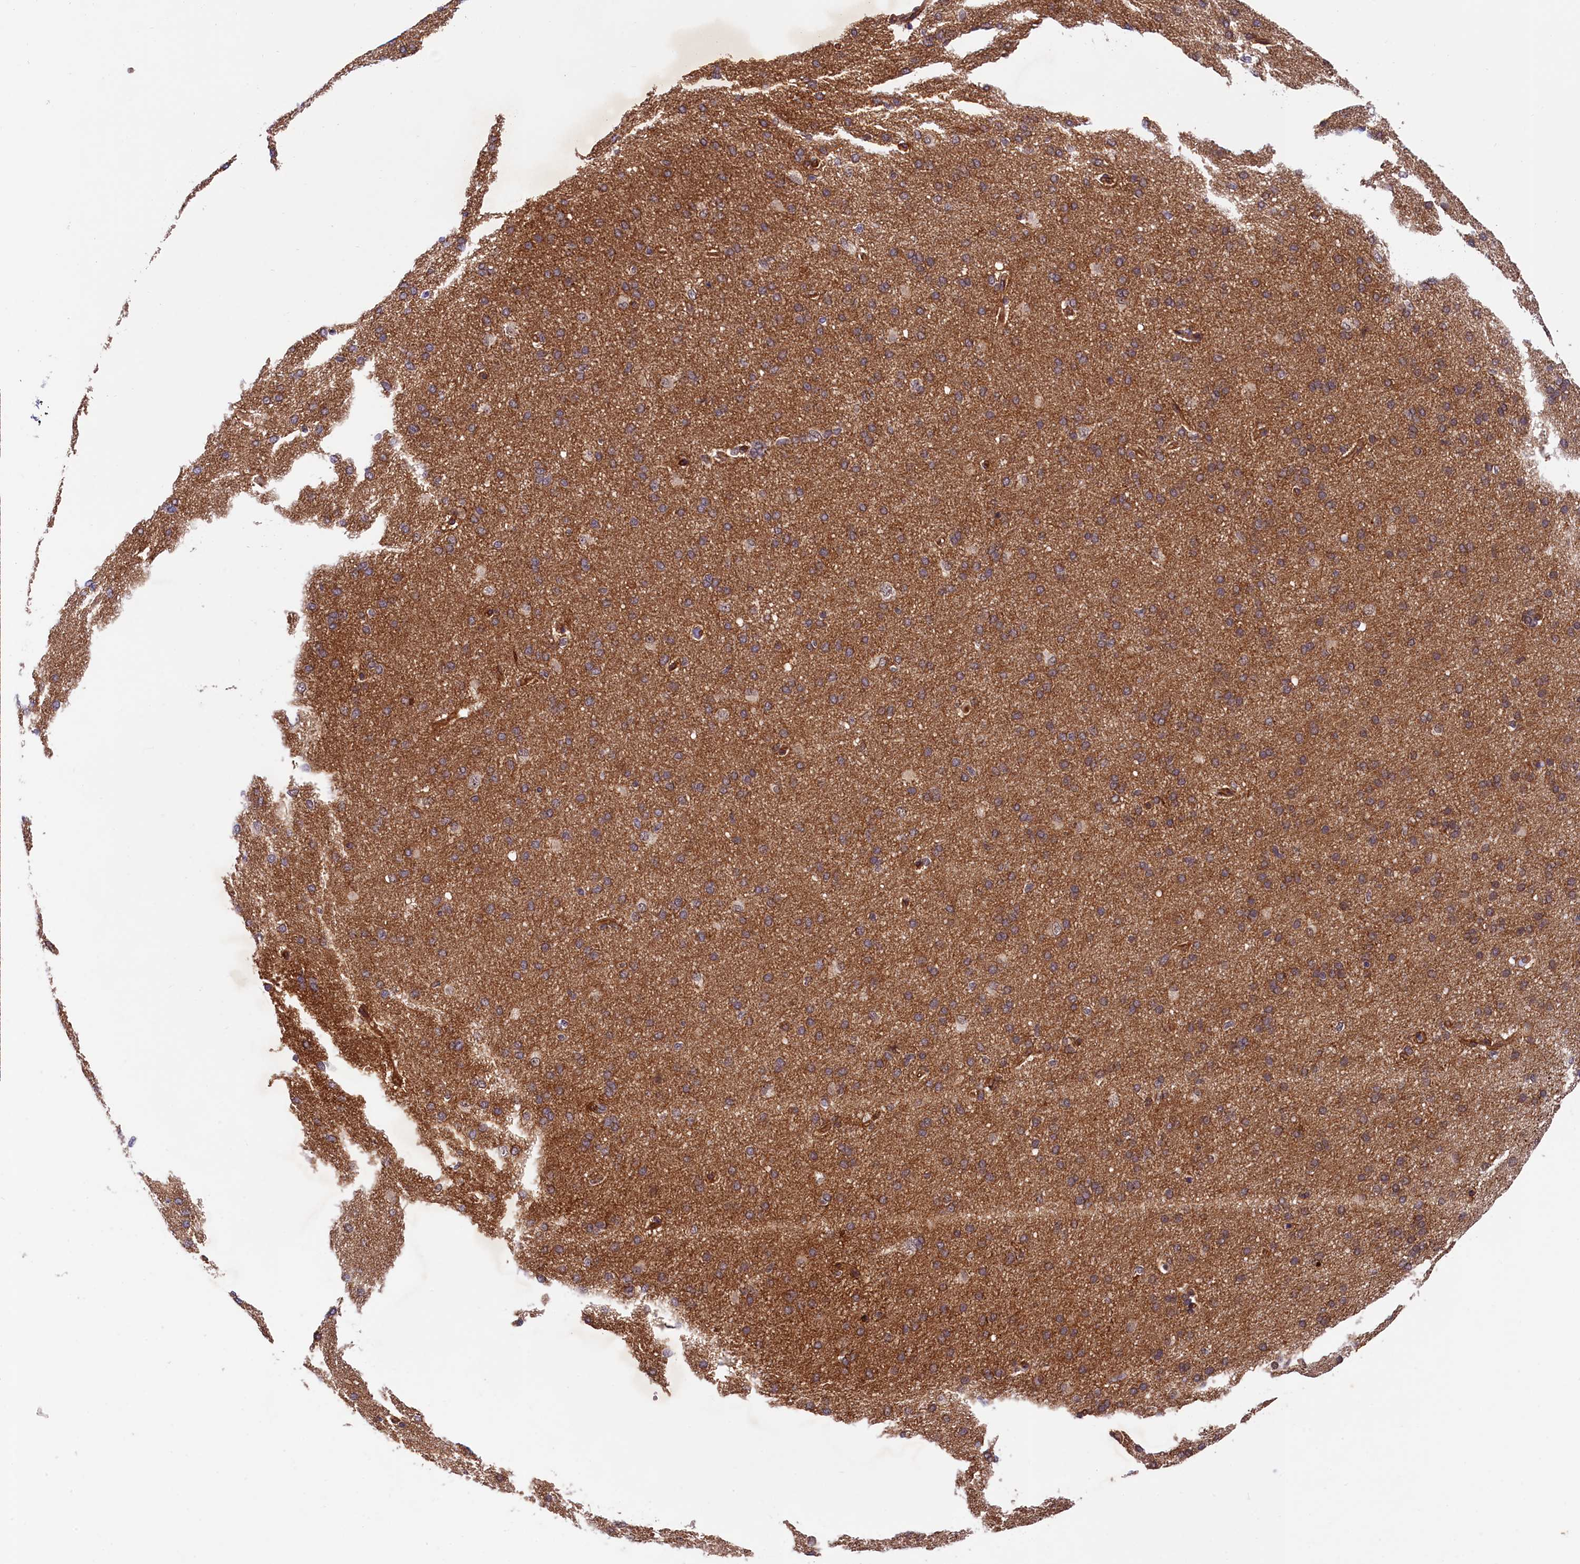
{"staining": {"intensity": "weak", "quantity": ">75%", "location": "cytoplasmic/membranous"}, "tissue": "cerebral cortex", "cell_type": "Endothelial cells", "image_type": "normal", "snomed": [{"axis": "morphology", "description": "Normal tissue, NOS"}, {"axis": "topography", "description": "Cerebral cortex"}], "caption": "This image reveals unremarkable cerebral cortex stained with immunohistochemistry to label a protein in brown. The cytoplasmic/membranous of endothelial cells show weak positivity for the protein. Nuclei are counter-stained blue.", "gene": "ARL14EP", "patient": {"sex": "male", "age": 62}}